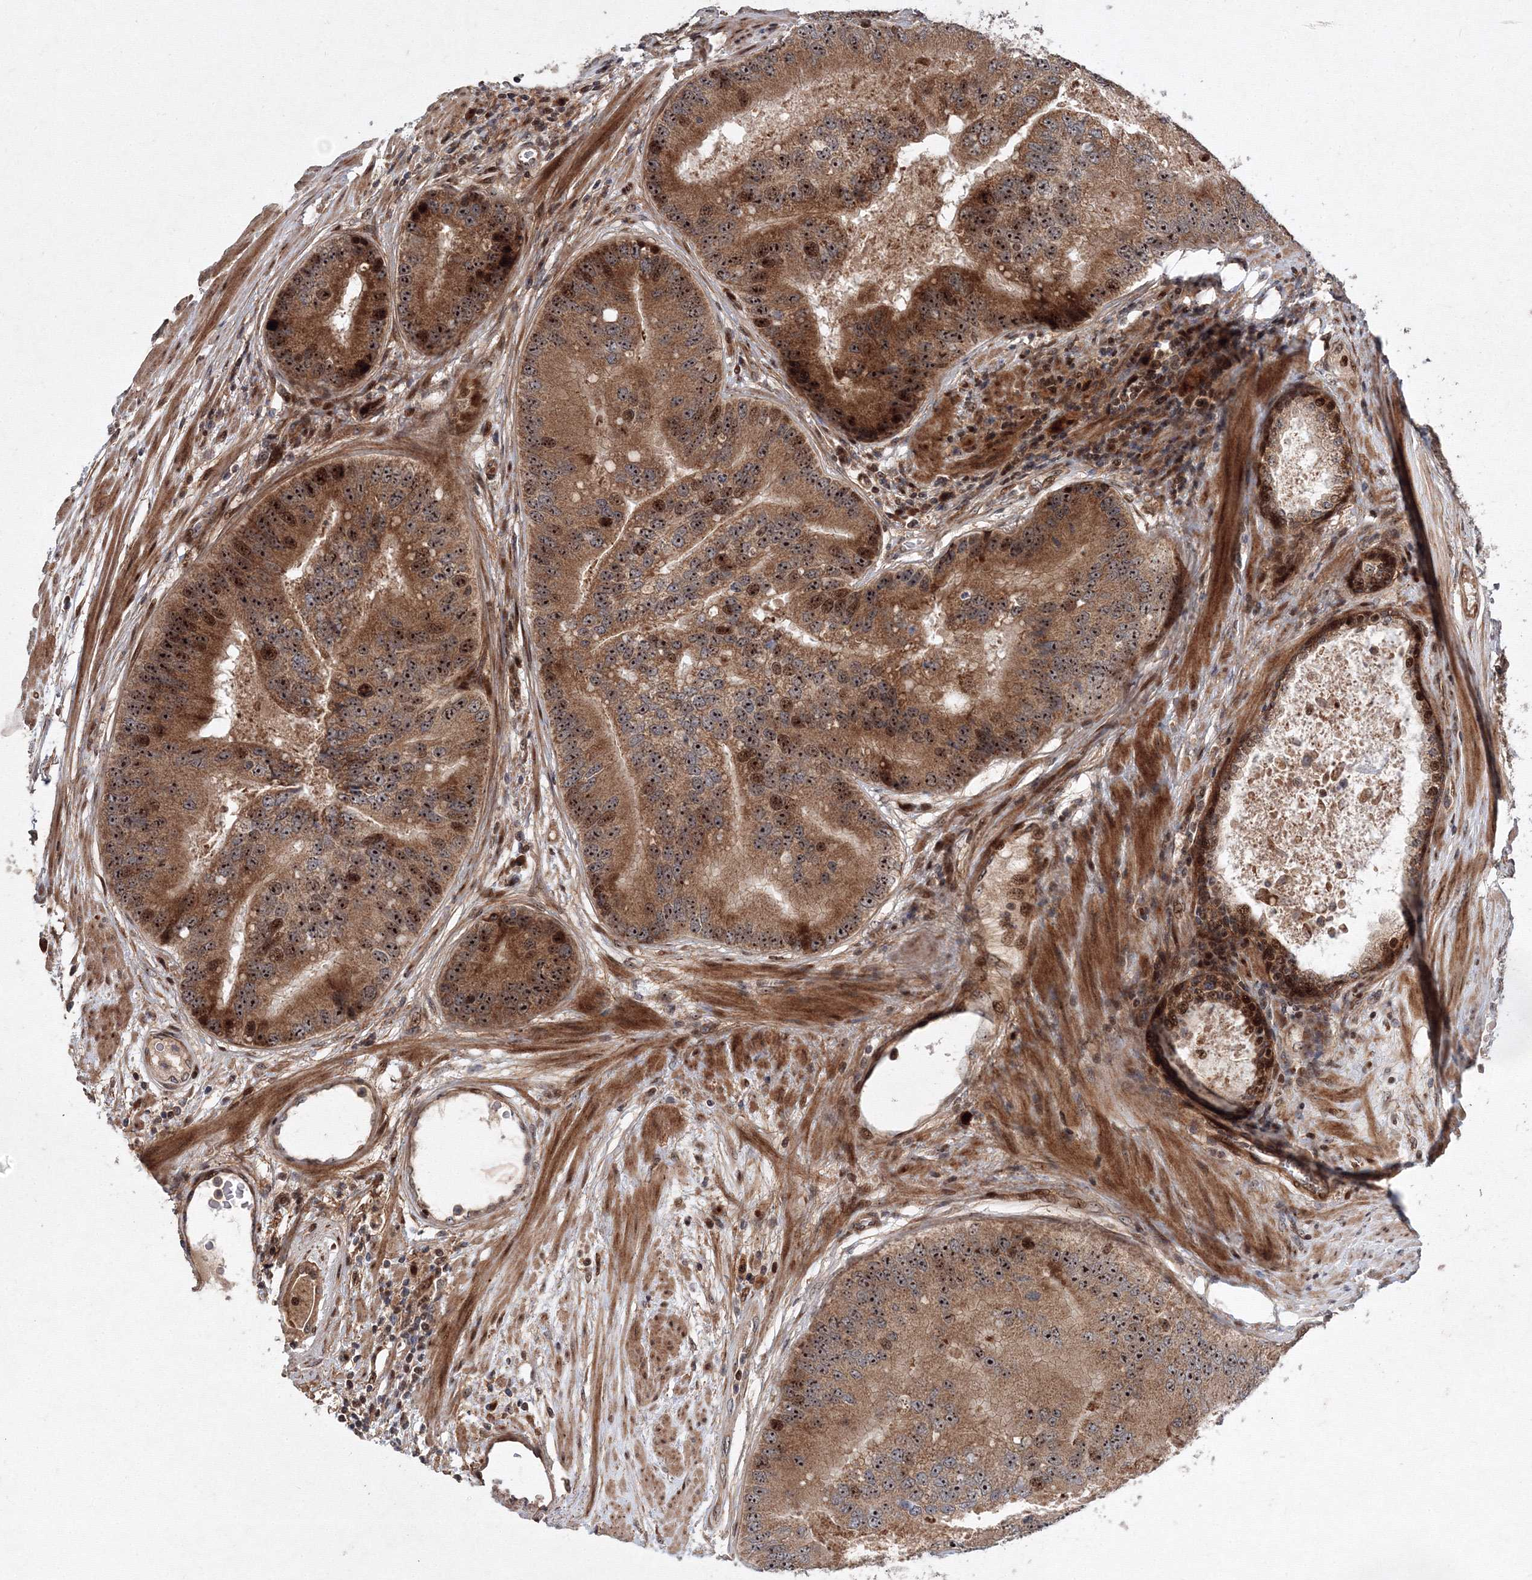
{"staining": {"intensity": "strong", "quantity": ">75%", "location": "cytoplasmic/membranous,nuclear"}, "tissue": "prostate cancer", "cell_type": "Tumor cells", "image_type": "cancer", "snomed": [{"axis": "morphology", "description": "Adenocarcinoma, High grade"}, {"axis": "topography", "description": "Prostate"}], "caption": "Protein staining of high-grade adenocarcinoma (prostate) tissue reveals strong cytoplasmic/membranous and nuclear expression in approximately >75% of tumor cells. Using DAB (brown) and hematoxylin (blue) stains, captured at high magnification using brightfield microscopy.", "gene": "ANKAR", "patient": {"sex": "male", "age": 70}}